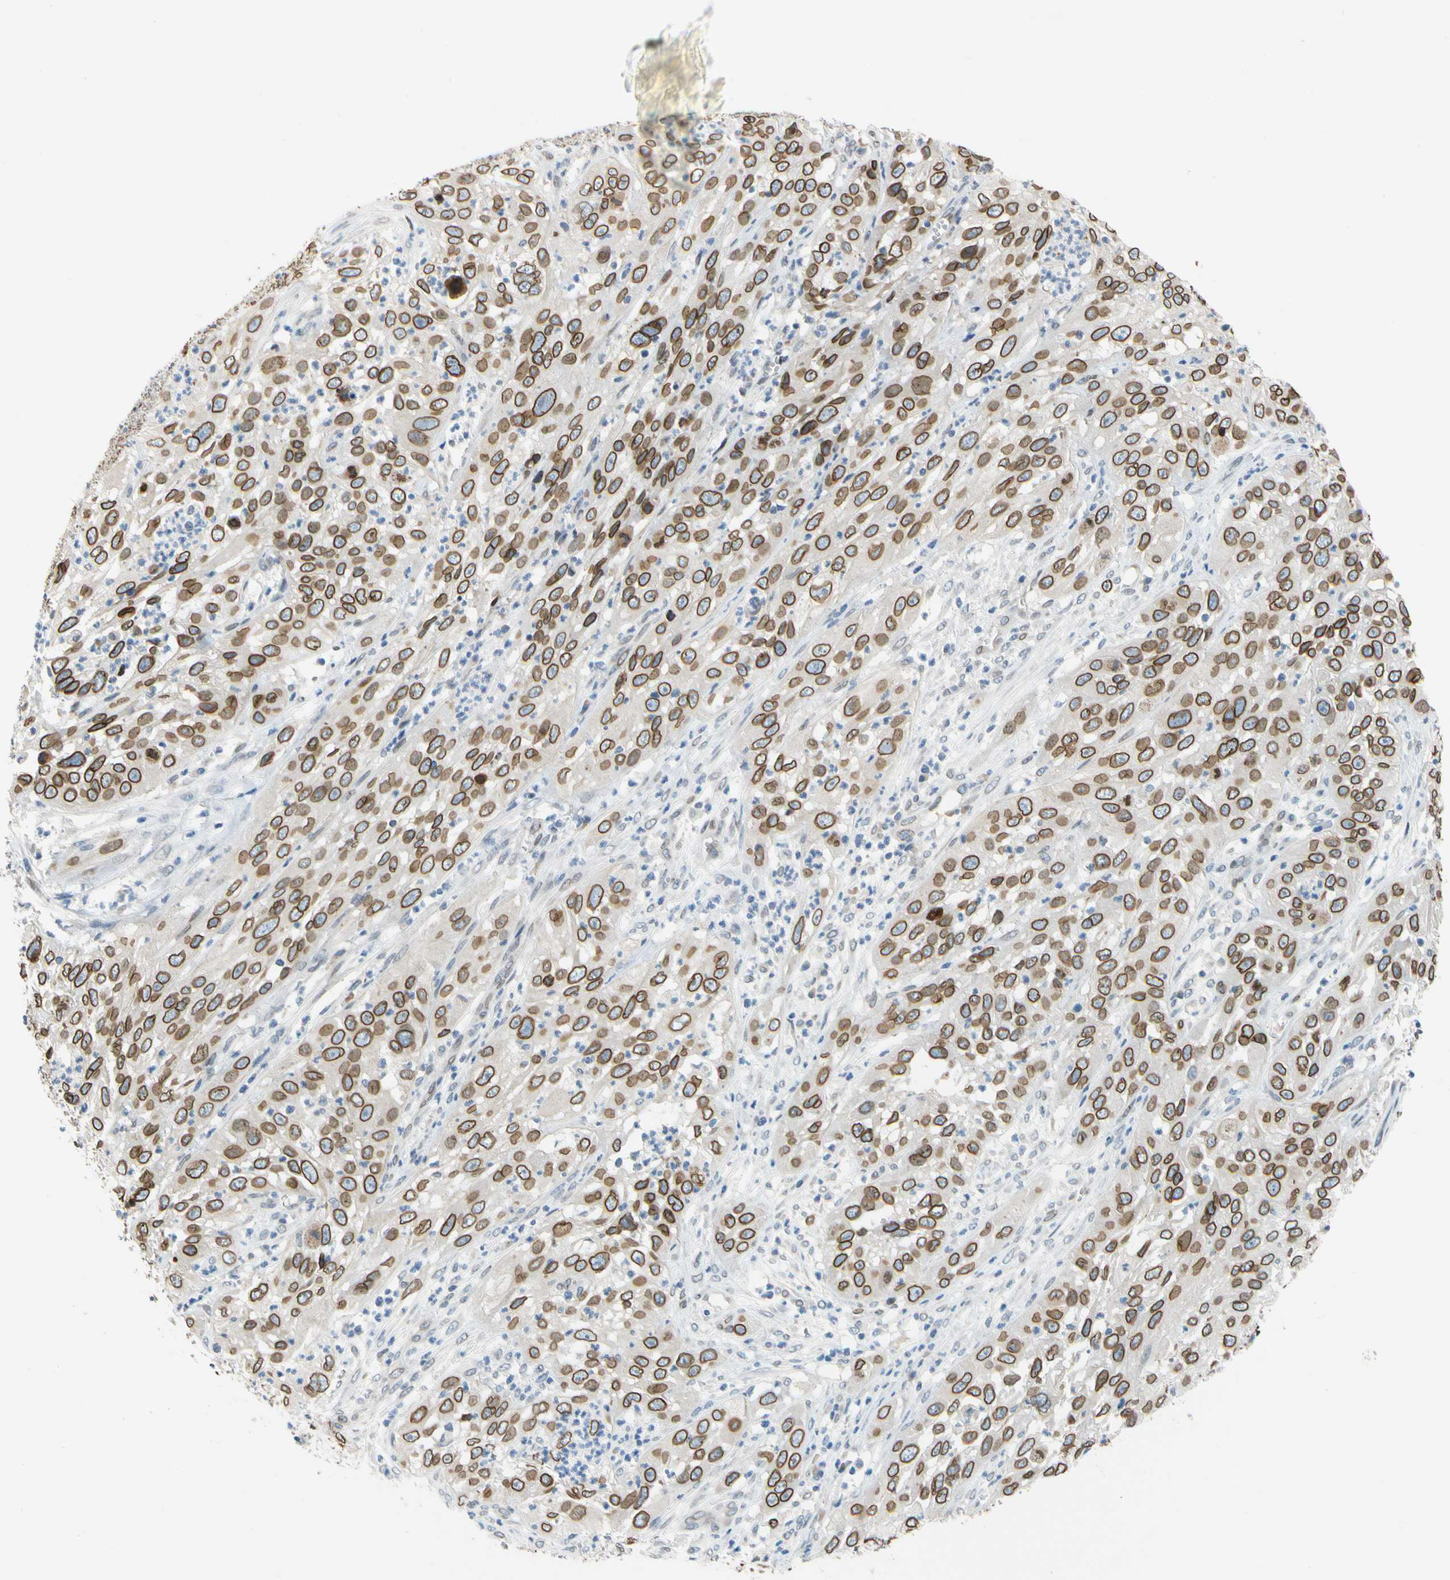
{"staining": {"intensity": "moderate", "quantity": ">75%", "location": "cytoplasmic/membranous,nuclear"}, "tissue": "cervical cancer", "cell_type": "Tumor cells", "image_type": "cancer", "snomed": [{"axis": "morphology", "description": "Squamous cell carcinoma, NOS"}, {"axis": "topography", "description": "Cervix"}], "caption": "Immunohistochemical staining of cervical squamous cell carcinoma demonstrates medium levels of moderate cytoplasmic/membranous and nuclear protein positivity in approximately >75% of tumor cells.", "gene": "SUN1", "patient": {"sex": "female", "age": 32}}